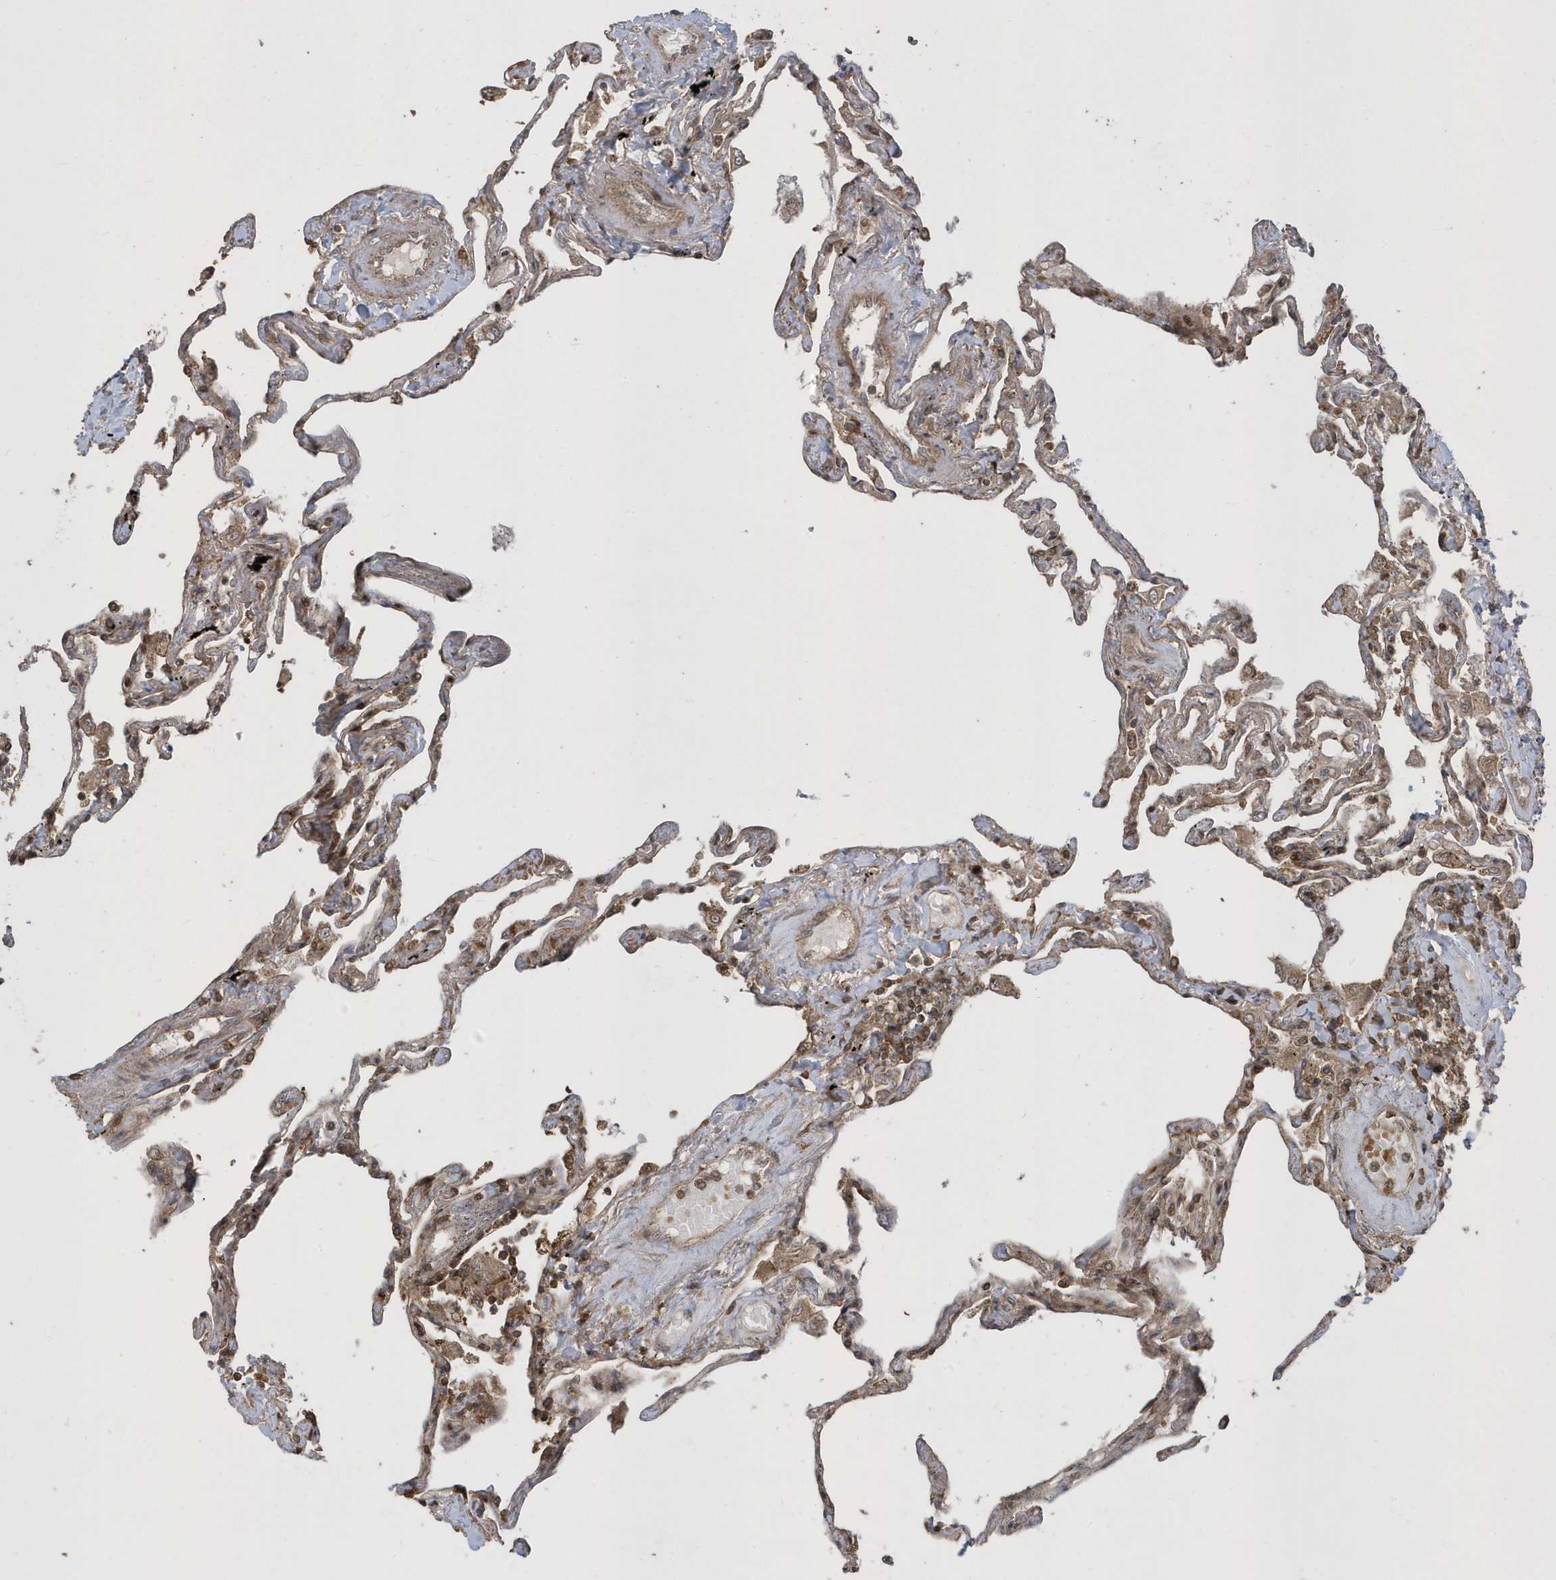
{"staining": {"intensity": "moderate", "quantity": ">75%", "location": "cytoplasmic/membranous,nuclear"}, "tissue": "lung", "cell_type": "Alveolar cells", "image_type": "normal", "snomed": [{"axis": "morphology", "description": "Normal tissue, NOS"}, {"axis": "topography", "description": "Lung"}], "caption": "Immunohistochemistry (IHC) staining of normal lung, which exhibits medium levels of moderate cytoplasmic/membranous,nuclear expression in approximately >75% of alveolar cells indicating moderate cytoplasmic/membranous,nuclear protein staining. The staining was performed using DAB (3,3'-diaminobenzidine) (brown) for protein detection and nuclei were counterstained in hematoxylin (blue).", "gene": "STAMBP", "patient": {"sex": "female", "age": 67}}